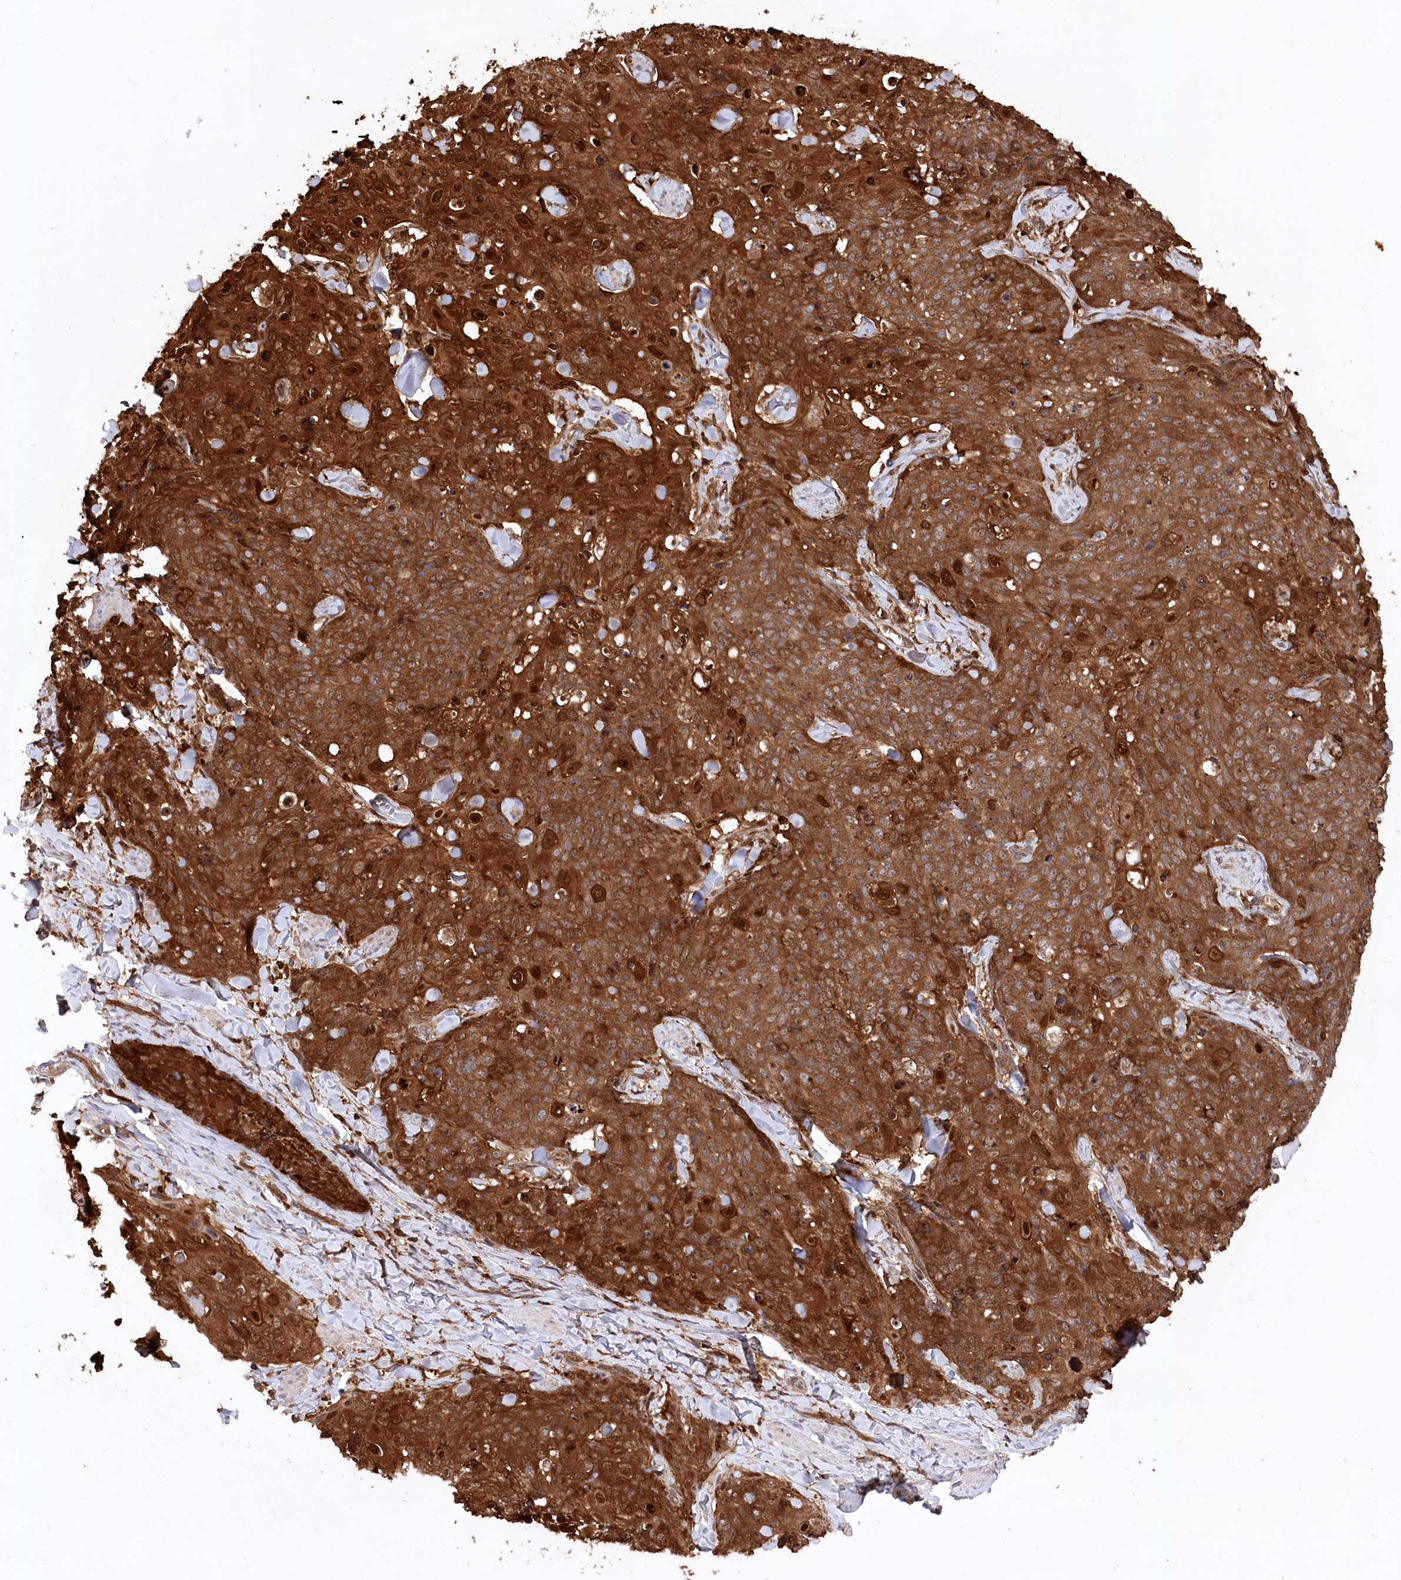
{"staining": {"intensity": "strong", "quantity": ">75%", "location": "cytoplasmic/membranous"}, "tissue": "skin cancer", "cell_type": "Tumor cells", "image_type": "cancer", "snomed": [{"axis": "morphology", "description": "Squamous cell carcinoma, NOS"}, {"axis": "topography", "description": "Skin"}, {"axis": "topography", "description": "Vulva"}], "caption": "Human skin cancer stained for a protein (brown) displays strong cytoplasmic/membranous positive expression in approximately >75% of tumor cells.", "gene": "LSG1", "patient": {"sex": "female", "age": 85}}